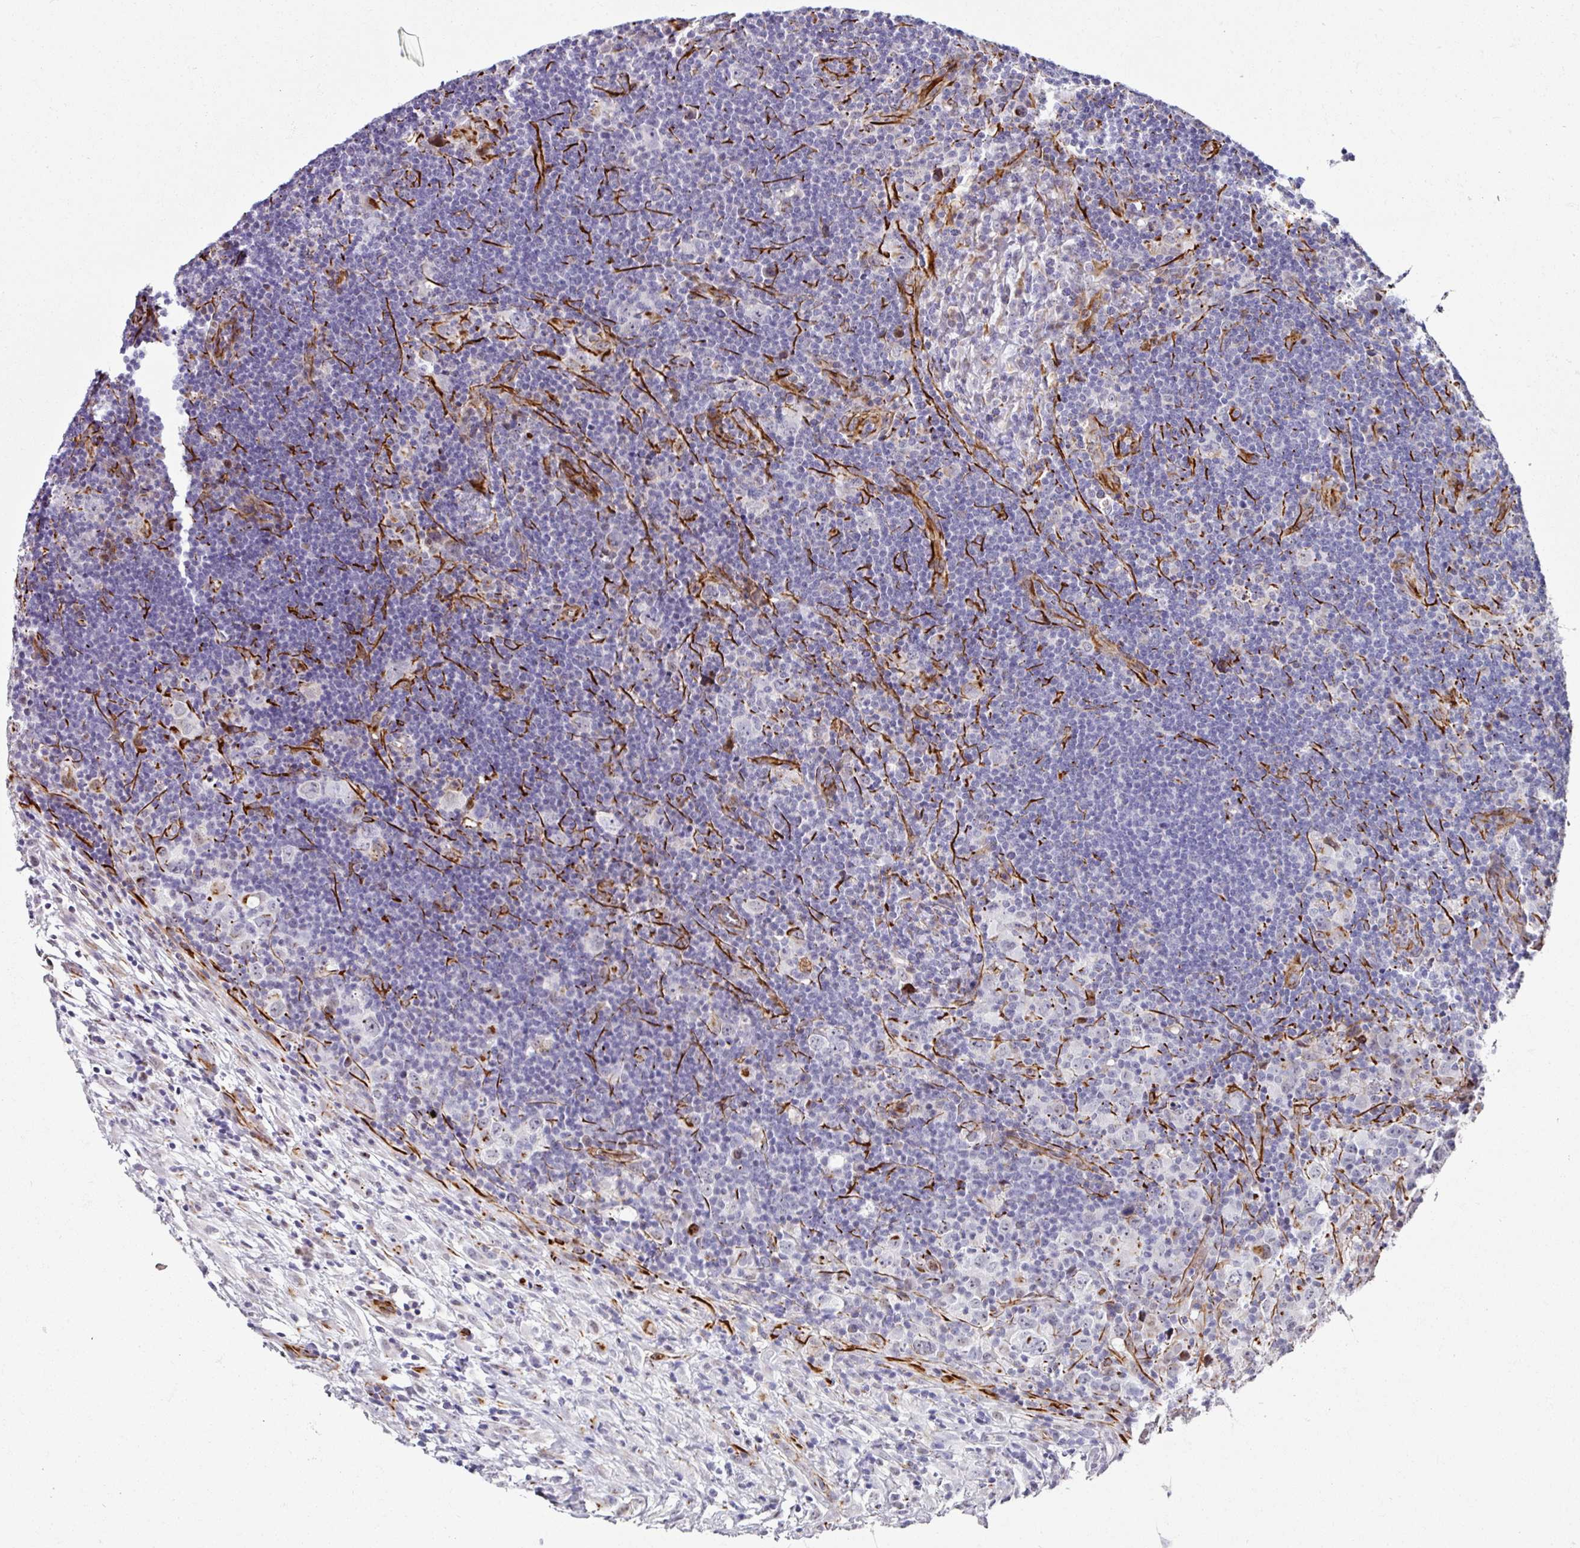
{"staining": {"intensity": "negative", "quantity": "none", "location": "none"}, "tissue": "lymphoma", "cell_type": "Tumor cells", "image_type": "cancer", "snomed": [{"axis": "morphology", "description": "Hodgkin's disease, NOS"}, {"axis": "topography", "description": "Lymph node"}], "caption": "This is an IHC image of Hodgkin's disease. There is no staining in tumor cells.", "gene": "TMPRSS9", "patient": {"sex": "female", "age": 18}}